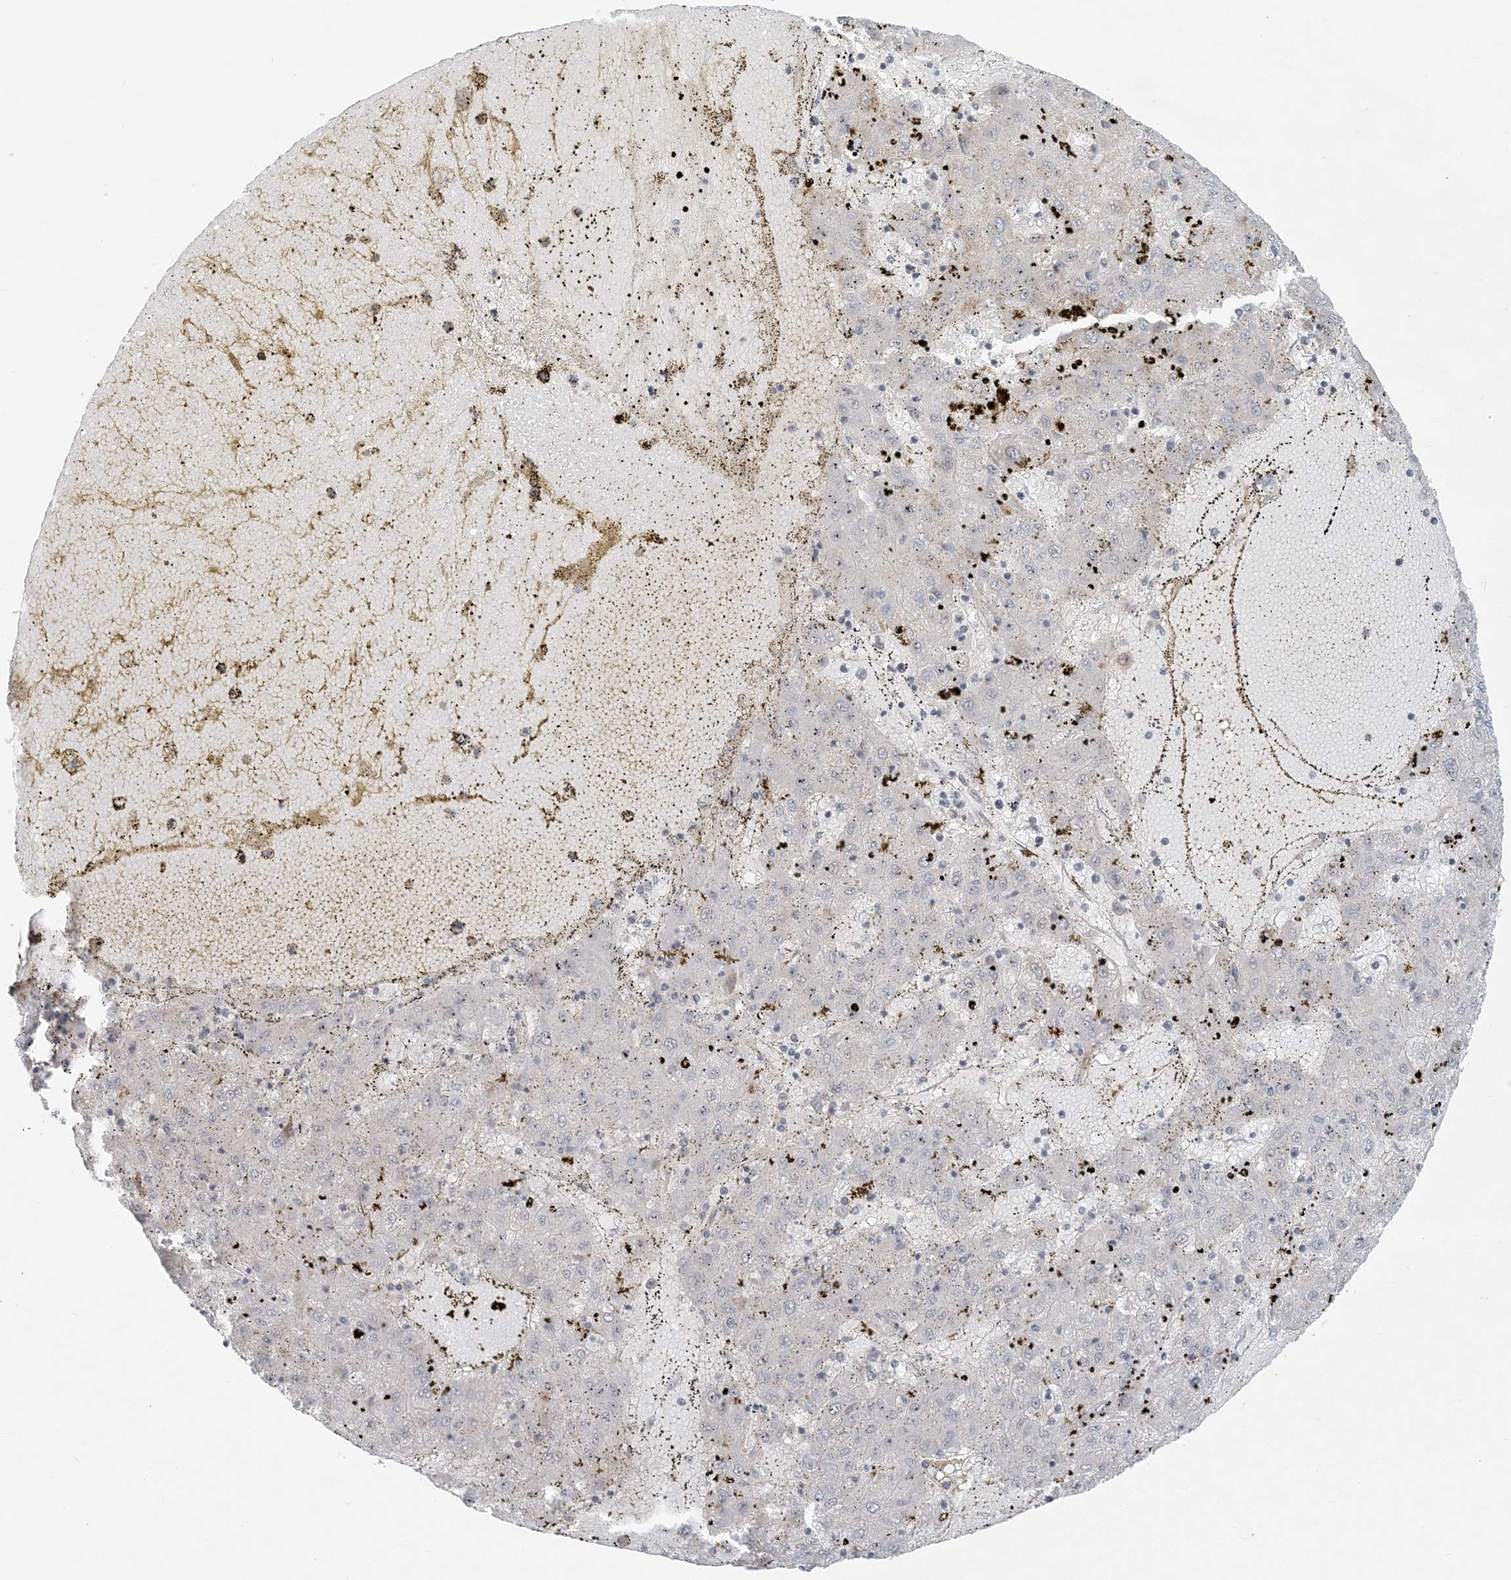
{"staining": {"intensity": "weak", "quantity": "<25%", "location": "cytoplasmic/membranous"}, "tissue": "liver cancer", "cell_type": "Tumor cells", "image_type": "cancer", "snomed": [{"axis": "morphology", "description": "Carcinoma, Hepatocellular, NOS"}, {"axis": "topography", "description": "Liver"}], "caption": "Protein analysis of liver hepatocellular carcinoma exhibits no significant positivity in tumor cells. The staining was performed using DAB to visualize the protein expression in brown, while the nuclei were stained in blue with hematoxylin (Magnification: 20x).", "gene": "OBI1", "patient": {"sex": "male", "age": 72}}